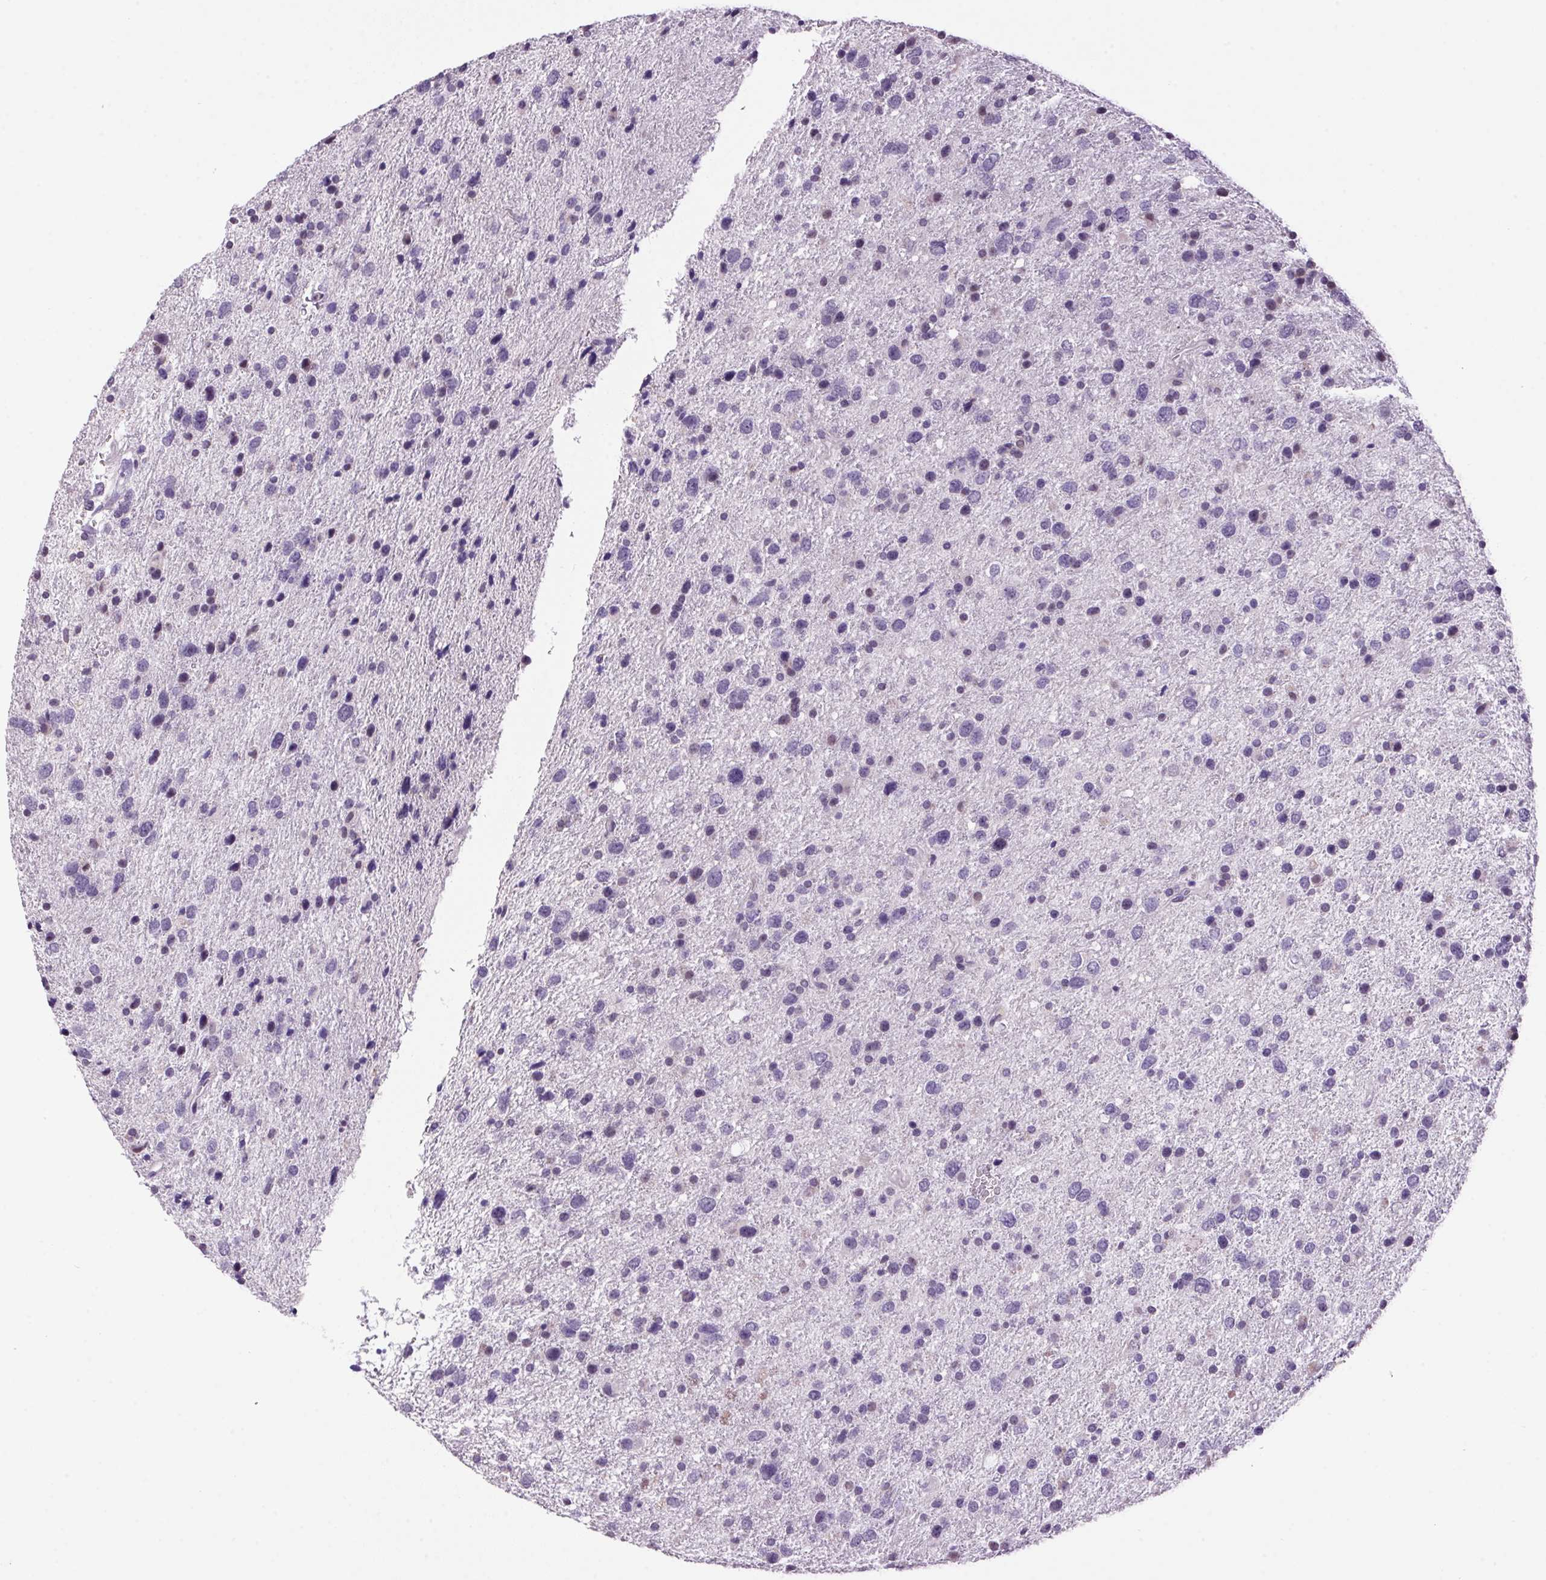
{"staining": {"intensity": "negative", "quantity": "none", "location": "none"}, "tissue": "glioma", "cell_type": "Tumor cells", "image_type": "cancer", "snomed": [{"axis": "morphology", "description": "Glioma, malignant, Low grade"}, {"axis": "topography", "description": "Brain"}], "caption": "A high-resolution photomicrograph shows immunohistochemistry staining of glioma, which shows no significant staining in tumor cells.", "gene": "VWA3B", "patient": {"sex": "female", "age": 55}}